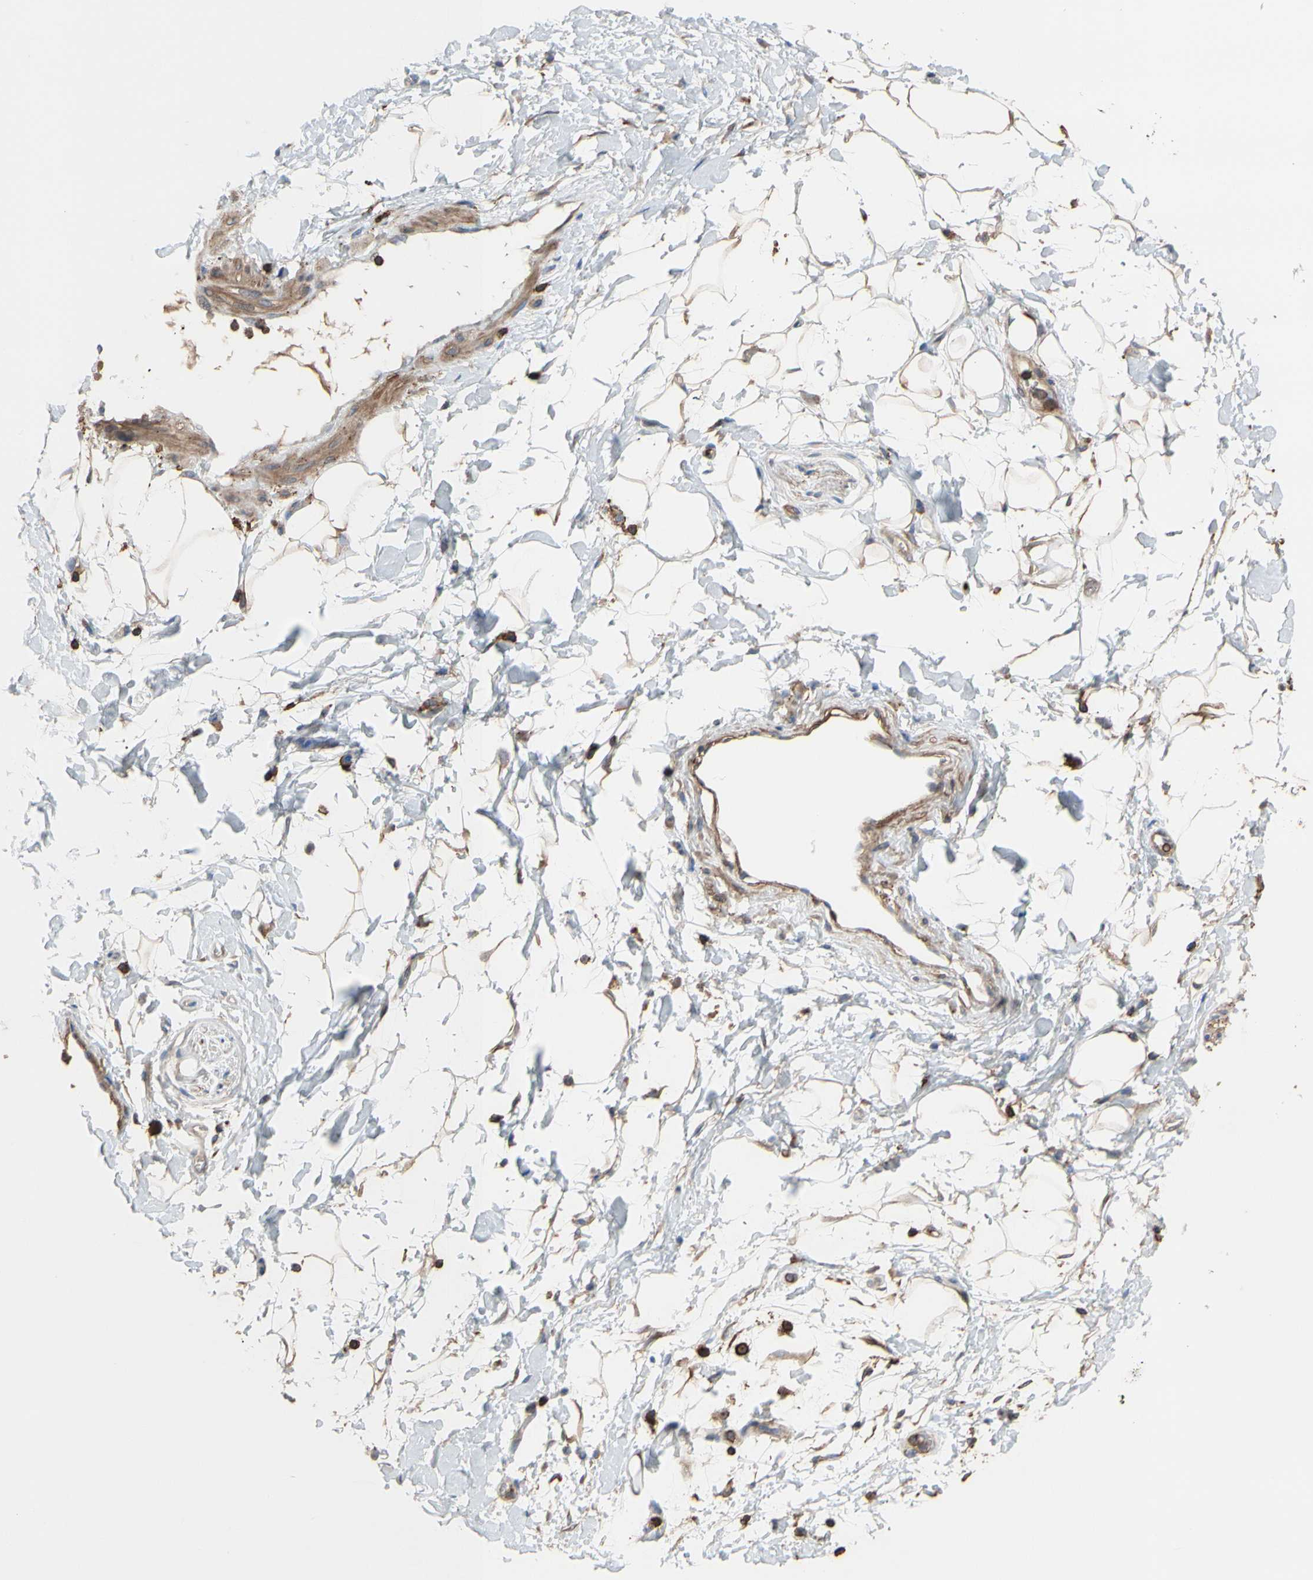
{"staining": {"intensity": "strong", "quantity": ">75%", "location": "cytoplasmic/membranous"}, "tissue": "adipose tissue", "cell_type": "Adipocytes", "image_type": "normal", "snomed": [{"axis": "morphology", "description": "Normal tissue, NOS"}, {"axis": "topography", "description": "Soft tissue"}], "caption": "Immunohistochemistry (IHC) histopathology image of unremarkable adipose tissue stained for a protein (brown), which demonstrates high levels of strong cytoplasmic/membranous positivity in about >75% of adipocytes.", "gene": "ANXA6", "patient": {"sex": "male", "age": 72}}